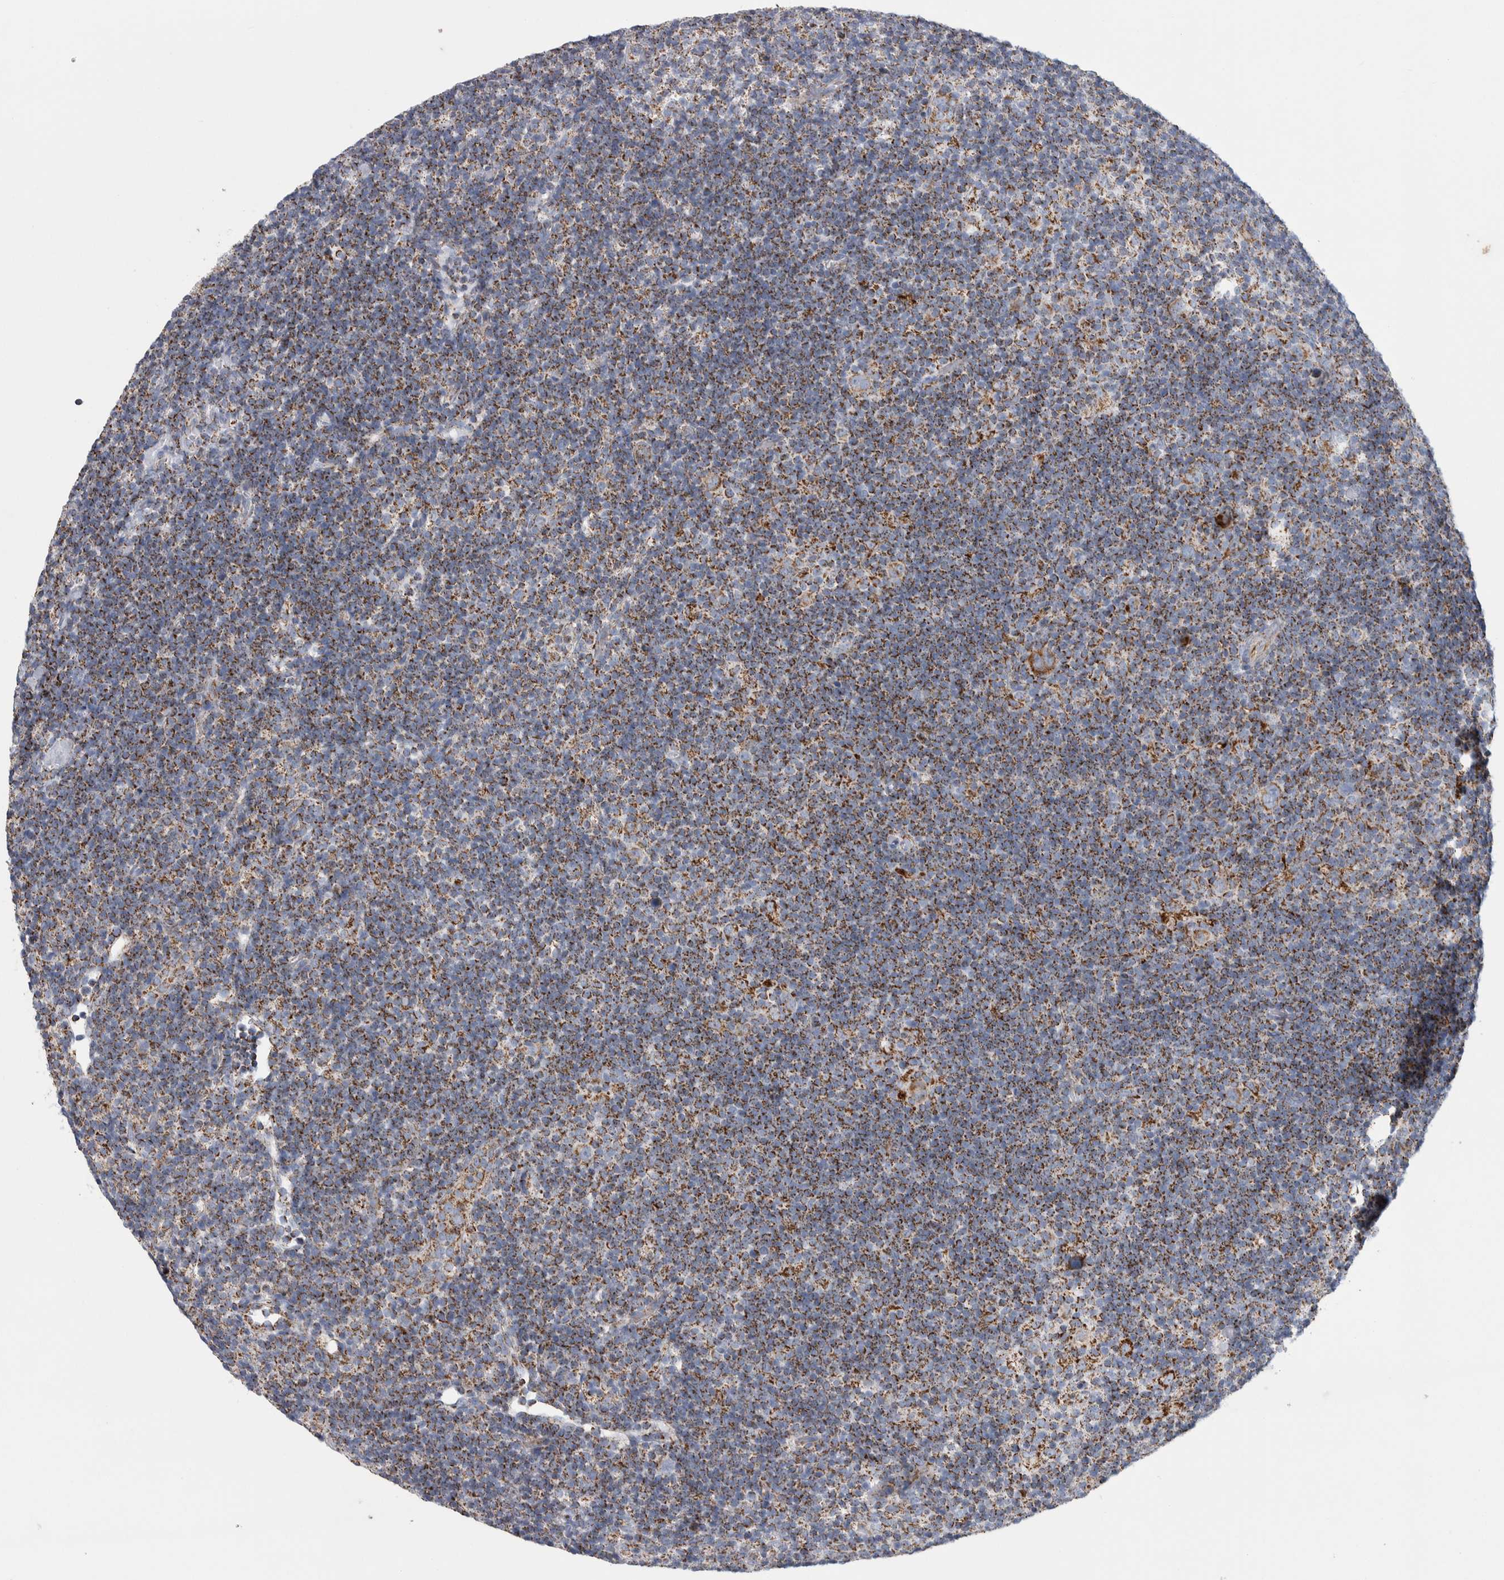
{"staining": {"intensity": "moderate", "quantity": ">75%", "location": "cytoplasmic/membranous"}, "tissue": "lymphoma", "cell_type": "Tumor cells", "image_type": "cancer", "snomed": [{"axis": "morphology", "description": "Hodgkin's disease, NOS"}, {"axis": "topography", "description": "Lymph node"}], "caption": "DAB immunohistochemical staining of human Hodgkin's disease displays moderate cytoplasmic/membranous protein staining in approximately >75% of tumor cells. Using DAB (brown) and hematoxylin (blue) stains, captured at high magnification using brightfield microscopy.", "gene": "ETFA", "patient": {"sex": "female", "age": 57}}